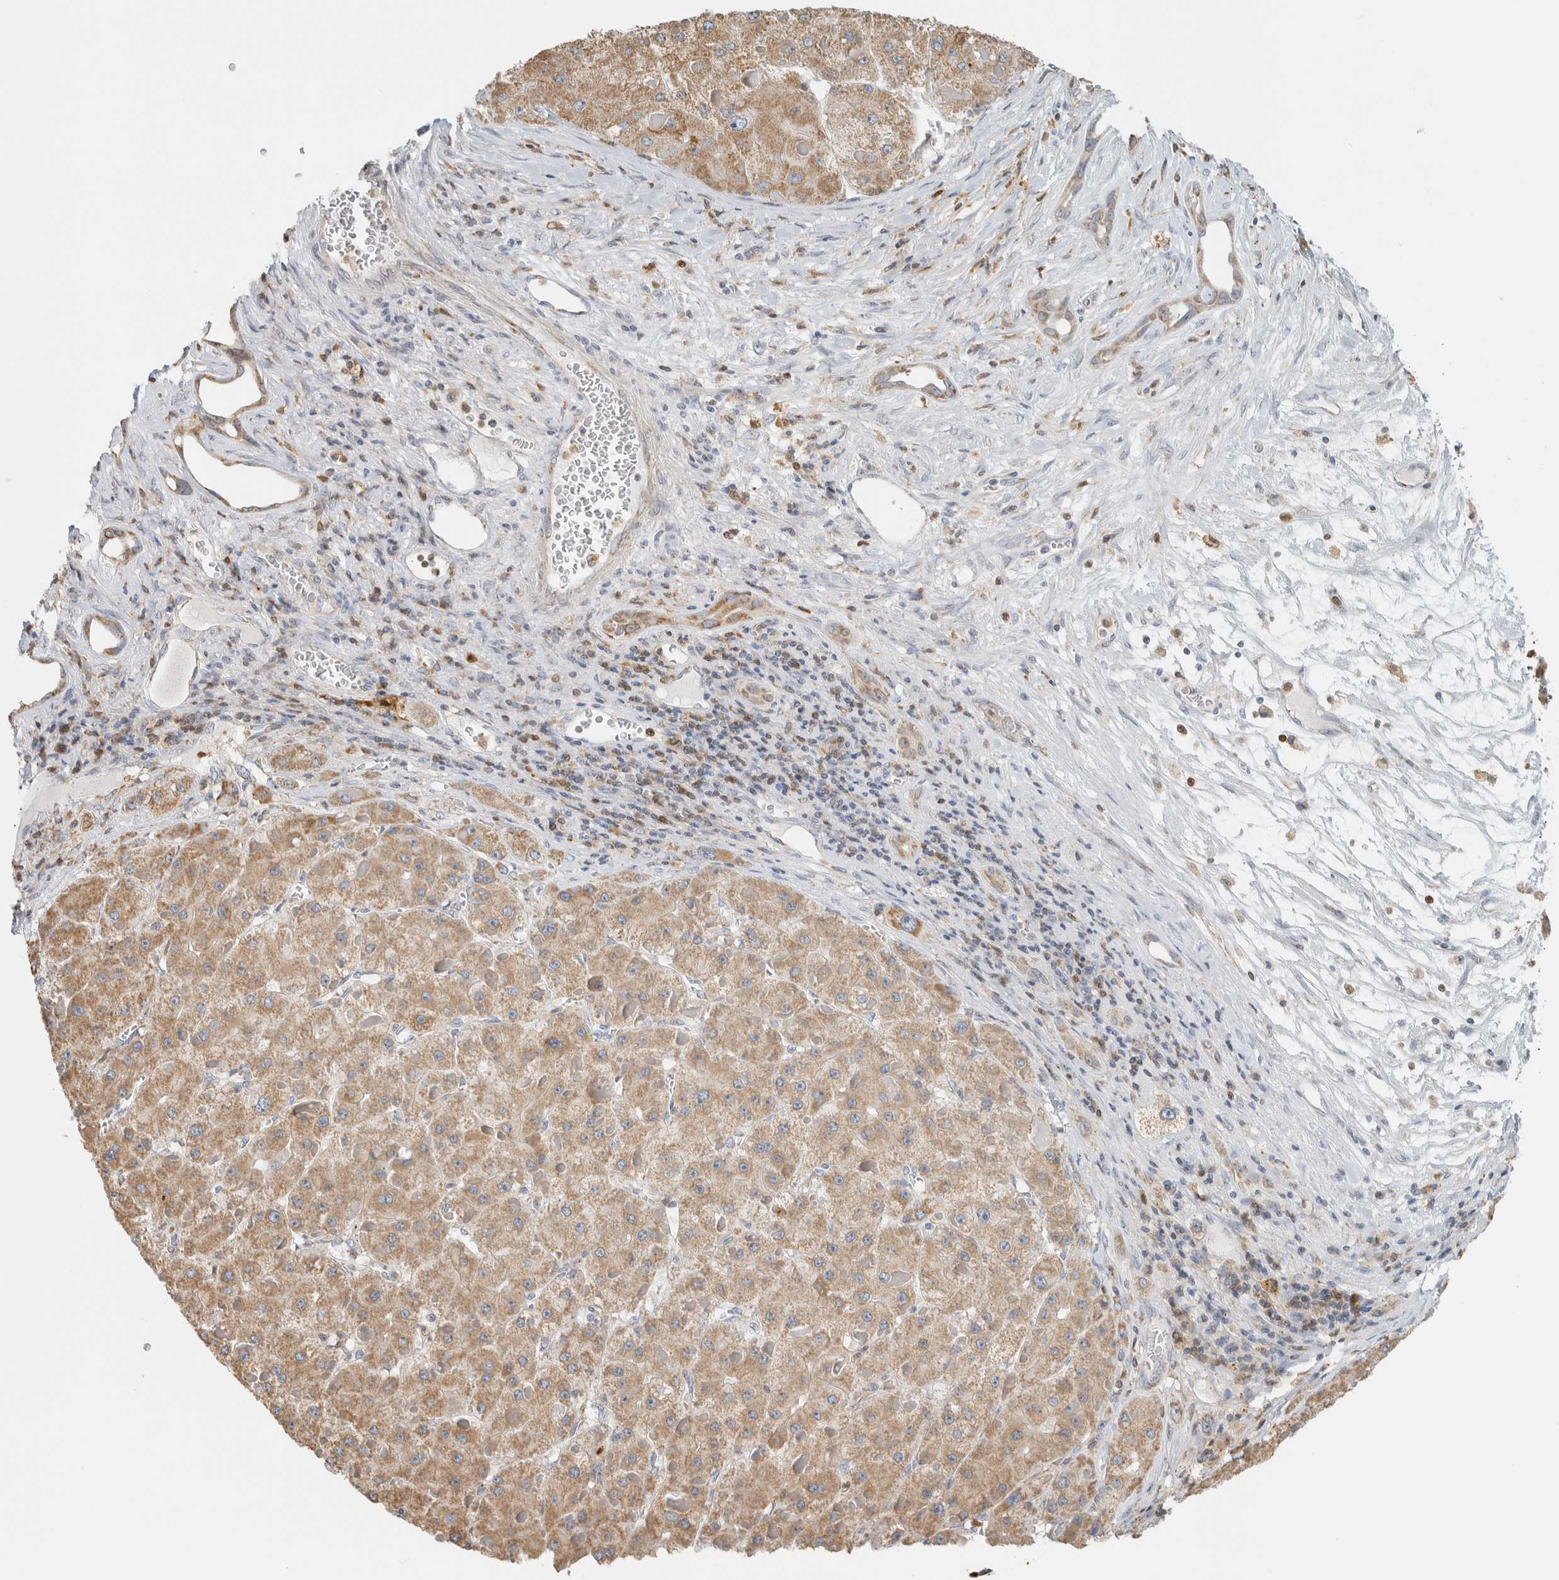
{"staining": {"intensity": "weak", "quantity": ">75%", "location": "cytoplasmic/membranous"}, "tissue": "liver cancer", "cell_type": "Tumor cells", "image_type": "cancer", "snomed": [{"axis": "morphology", "description": "Carcinoma, Hepatocellular, NOS"}, {"axis": "topography", "description": "Liver"}], "caption": "A micrograph of human liver cancer stained for a protein shows weak cytoplasmic/membranous brown staining in tumor cells. Nuclei are stained in blue.", "gene": "CAPG", "patient": {"sex": "female", "age": 73}}